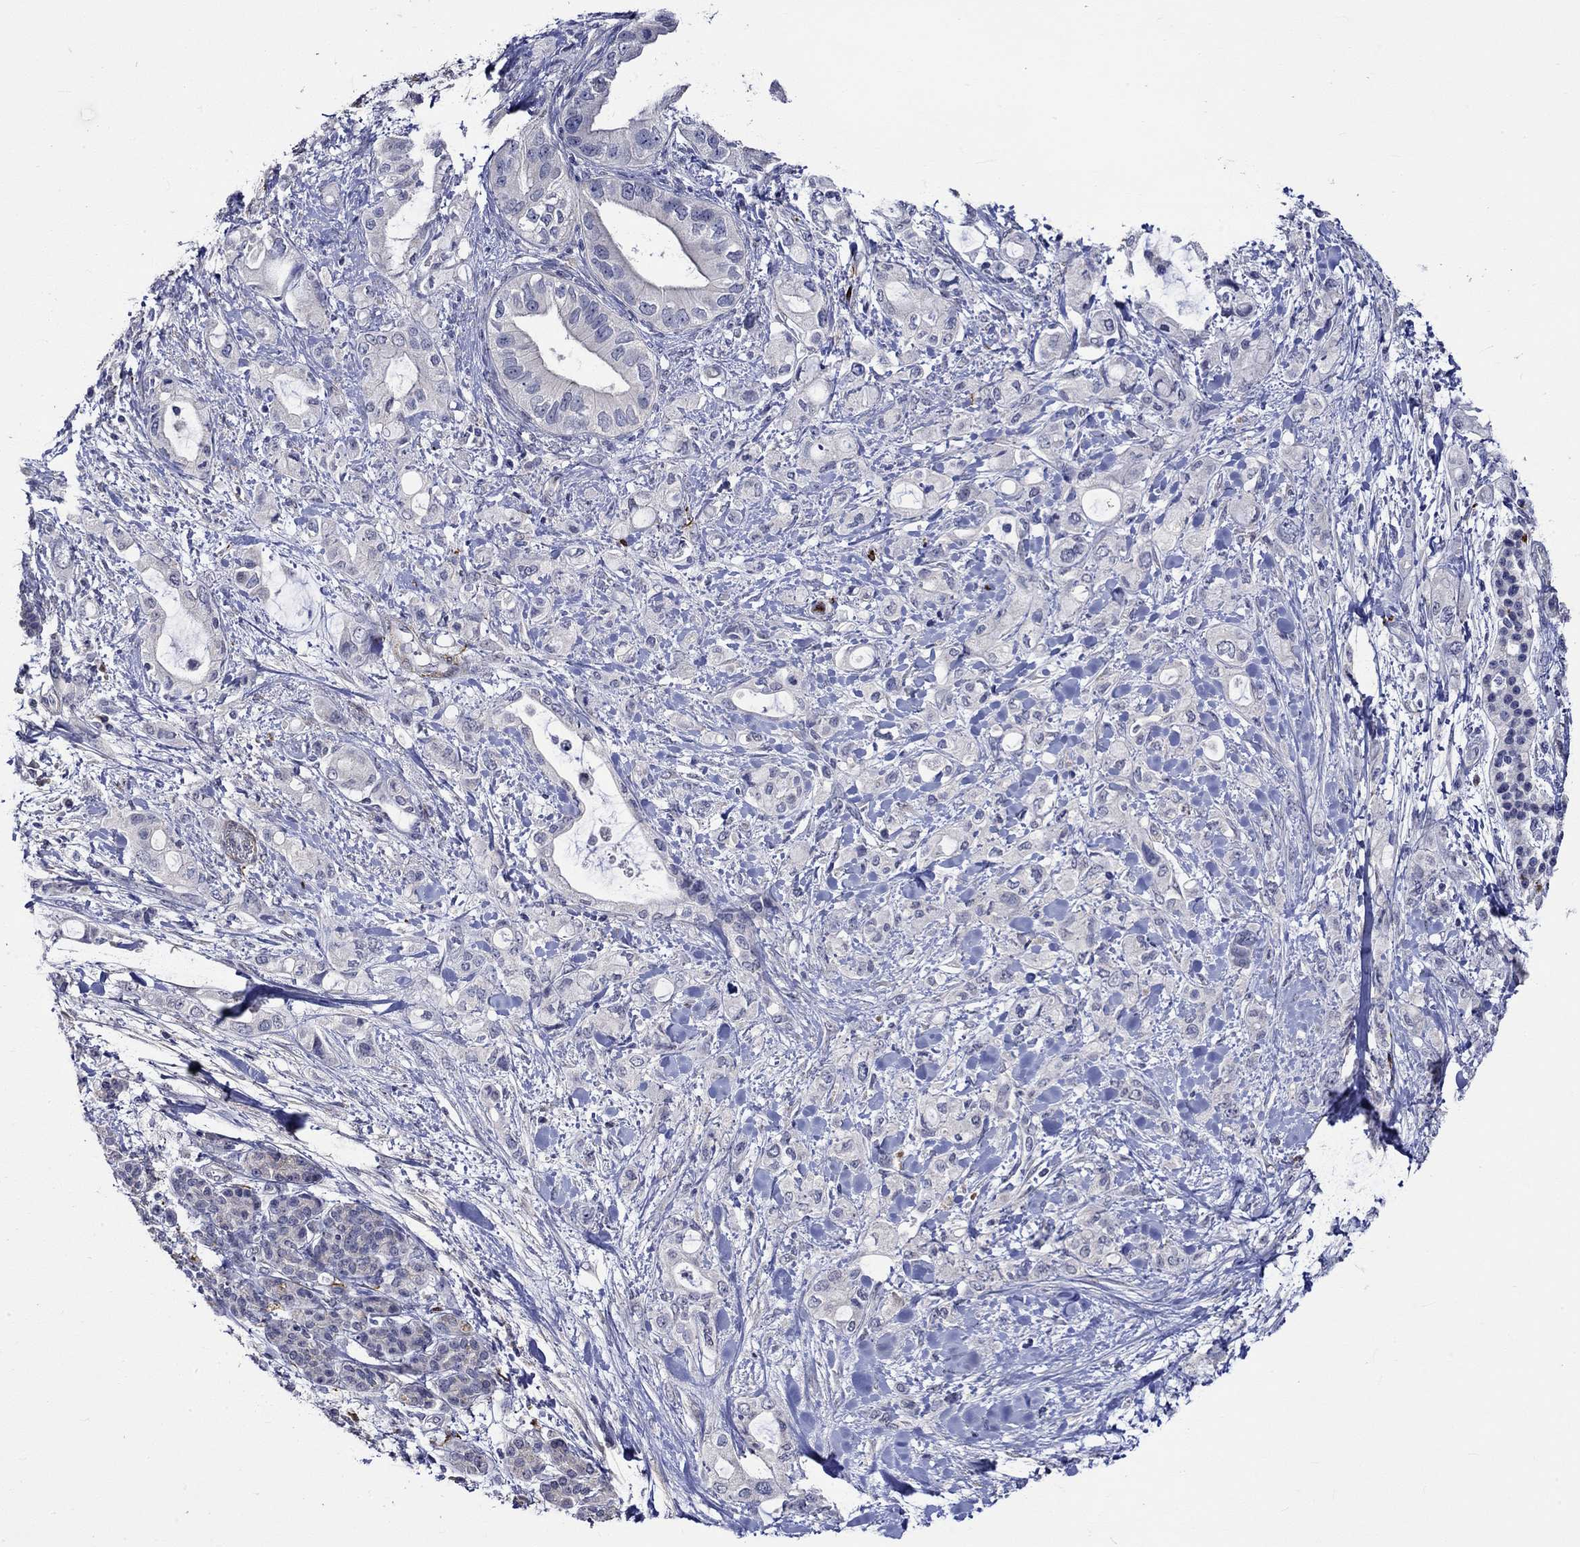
{"staining": {"intensity": "negative", "quantity": "none", "location": "none"}, "tissue": "pancreatic cancer", "cell_type": "Tumor cells", "image_type": "cancer", "snomed": [{"axis": "morphology", "description": "Adenocarcinoma, NOS"}, {"axis": "topography", "description": "Pancreas"}], "caption": "High power microscopy micrograph of an immunohistochemistry (IHC) histopathology image of pancreatic cancer (adenocarcinoma), revealing no significant positivity in tumor cells.", "gene": "CRYAB", "patient": {"sex": "female", "age": 56}}